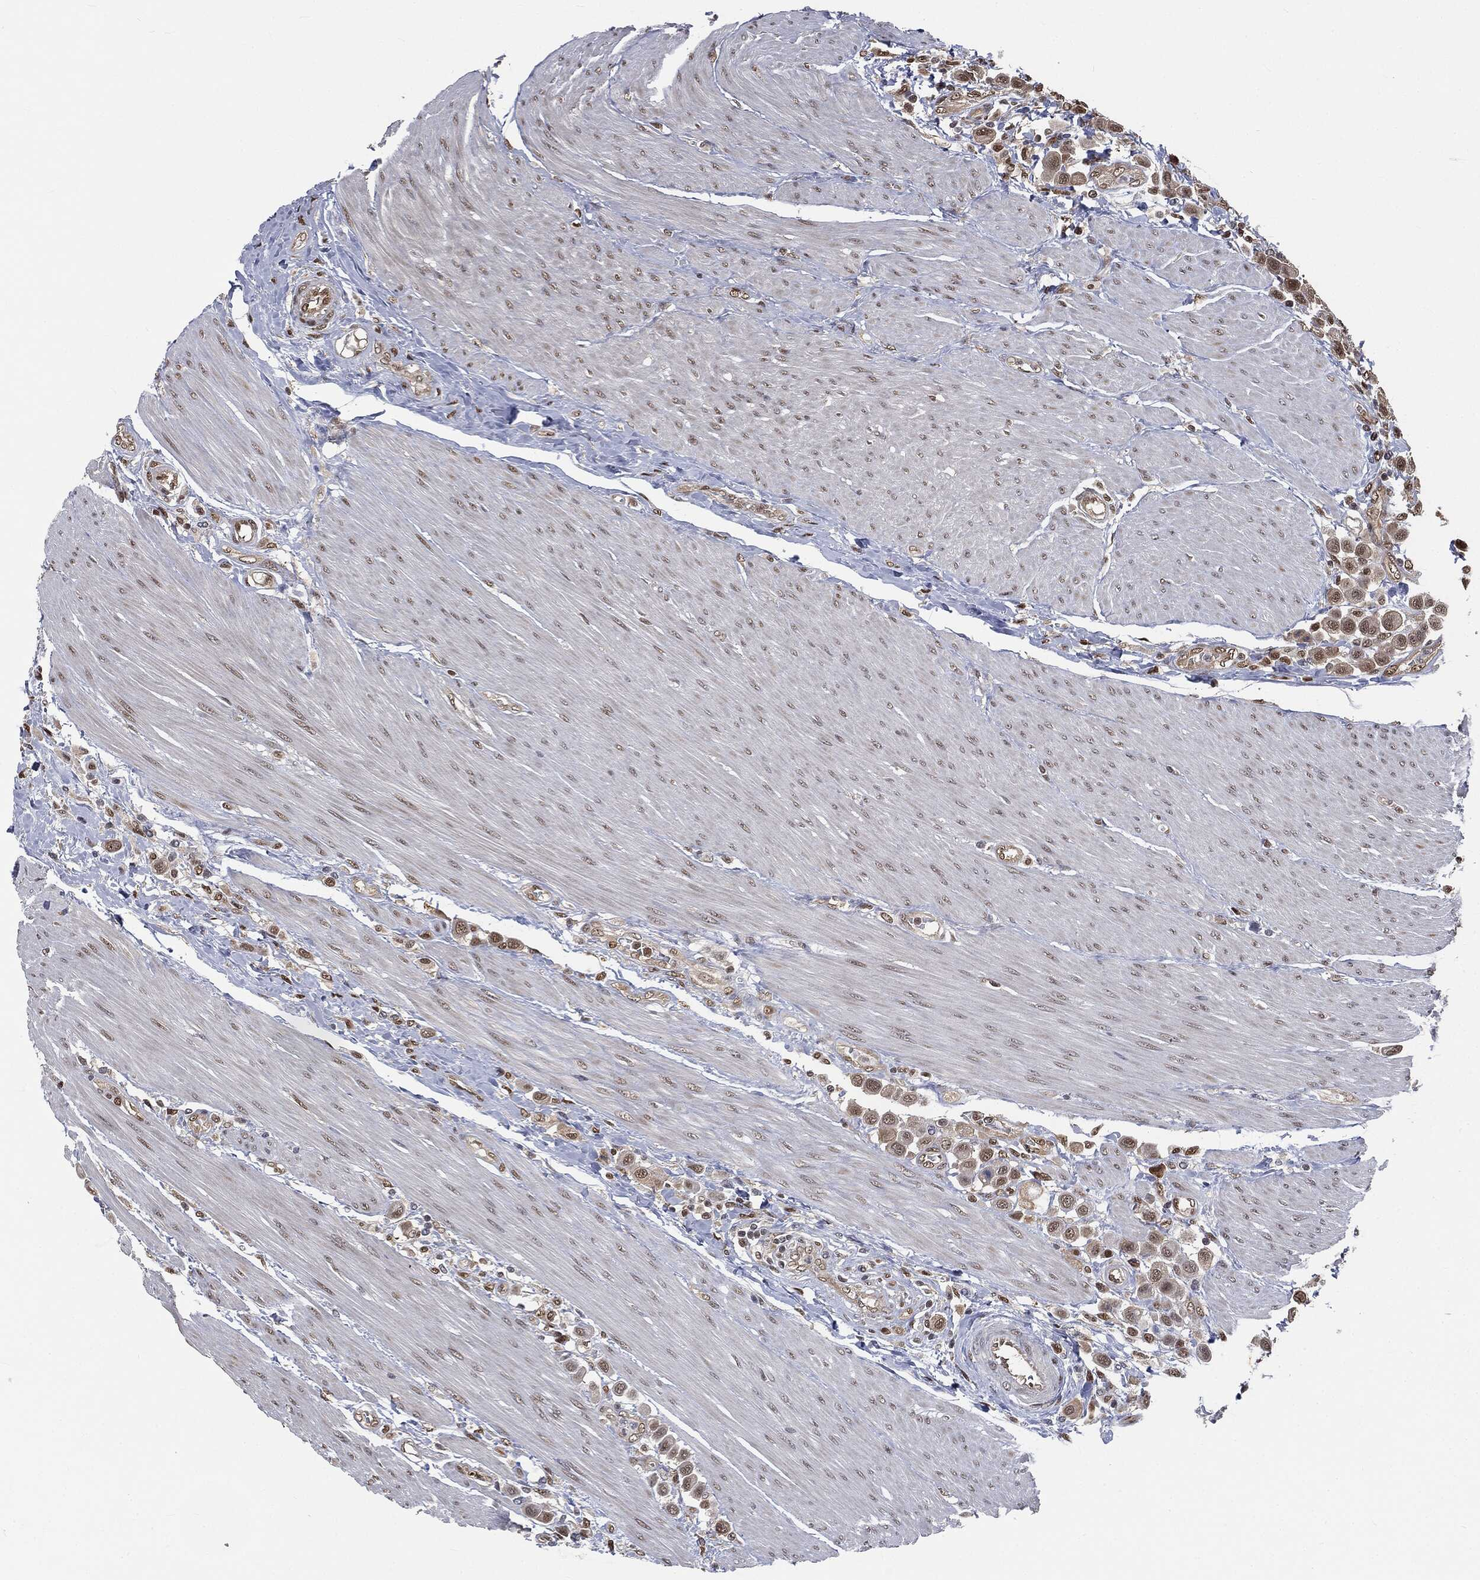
{"staining": {"intensity": "moderate", "quantity": "<25%", "location": "nuclear"}, "tissue": "urothelial cancer", "cell_type": "Tumor cells", "image_type": "cancer", "snomed": [{"axis": "morphology", "description": "Urothelial carcinoma, High grade"}, {"axis": "topography", "description": "Urinary bladder"}], "caption": "The histopathology image displays immunohistochemical staining of high-grade urothelial carcinoma. There is moderate nuclear positivity is present in approximately <25% of tumor cells.", "gene": "SHLD2", "patient": {"sex": "male", "age": 50}}